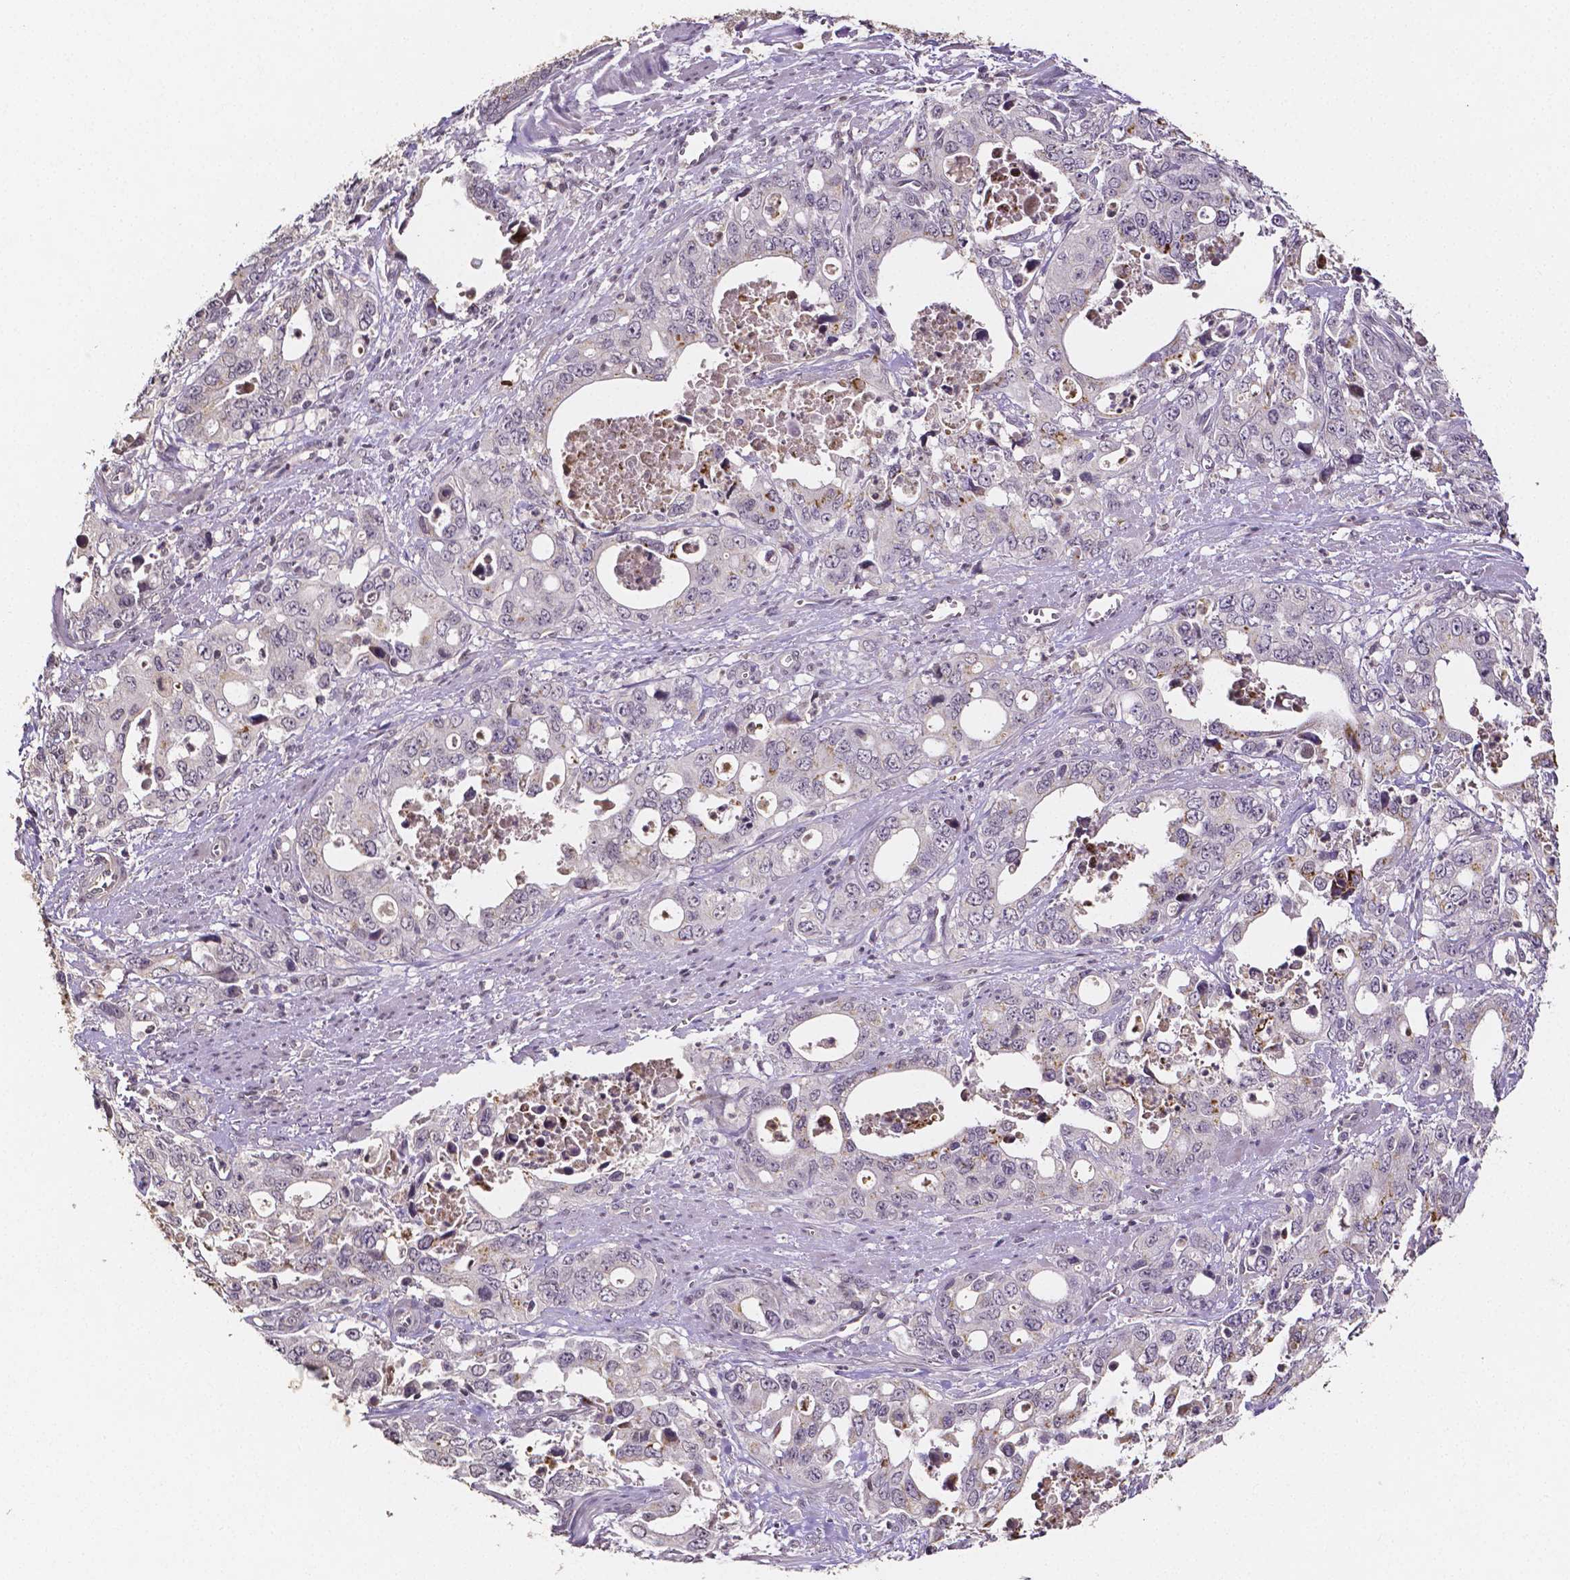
{"staining": {"intensity": "negative", "quantity": "none", "location": "none"}, "tissue": "stomach cancer", "cell_type": "Tumor cells", "image_type": "cancer", "snomed": [{"axis": "morphology", "description": "Adenocarcinoma, NOS"}, {"axis": "topography", "description": "Stomach, upper"}], "caption": "DAB immunohistochemical staining of human stomach adenocarcinoma shows no significant positivity in tumor cells.", "gene": "NRGN", "patient": {"sex": "male", "age": 74}}